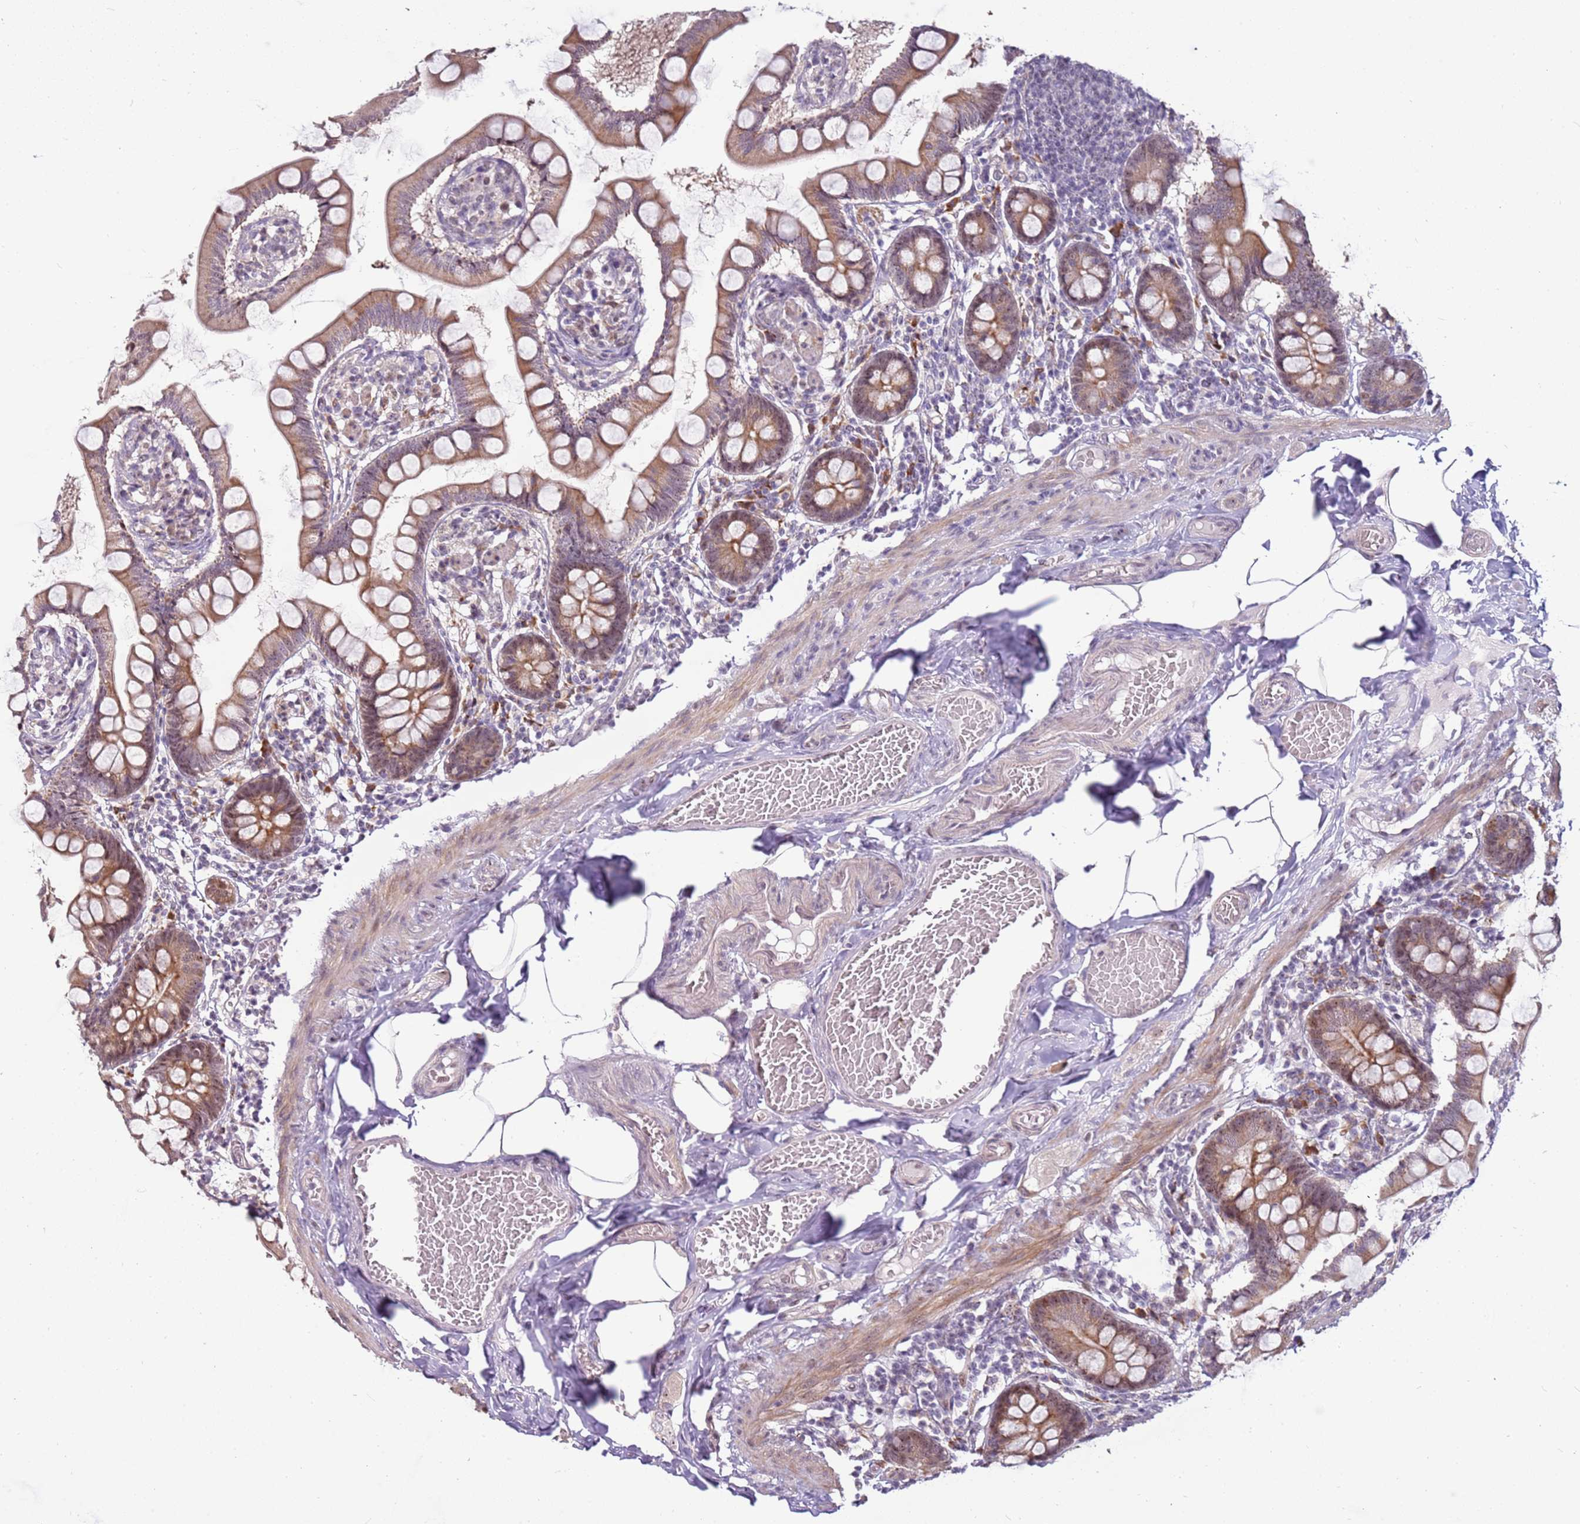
{"staining": {"intensity": "moderate", "quantity": ">75%", "location": "cytoplasmic/membranous,nuclear"}, "tissue": "small intestine", "cell_type": "Glandular cells", "image_type": "normal", "snomed": [{"axis": "morphology", "description": "Normal tissue, NOS"}, {"axis": "topography", "description": "Small intestine"}], "caption": "Immunohistochemistry of benign human small intestine exhibits medium levels of moderate cytoplasmic/membranous,nuclear staining in about >75% of glandular cells.", "gene": "UCMA", "patient": {"sex": "male", "age": 41}}